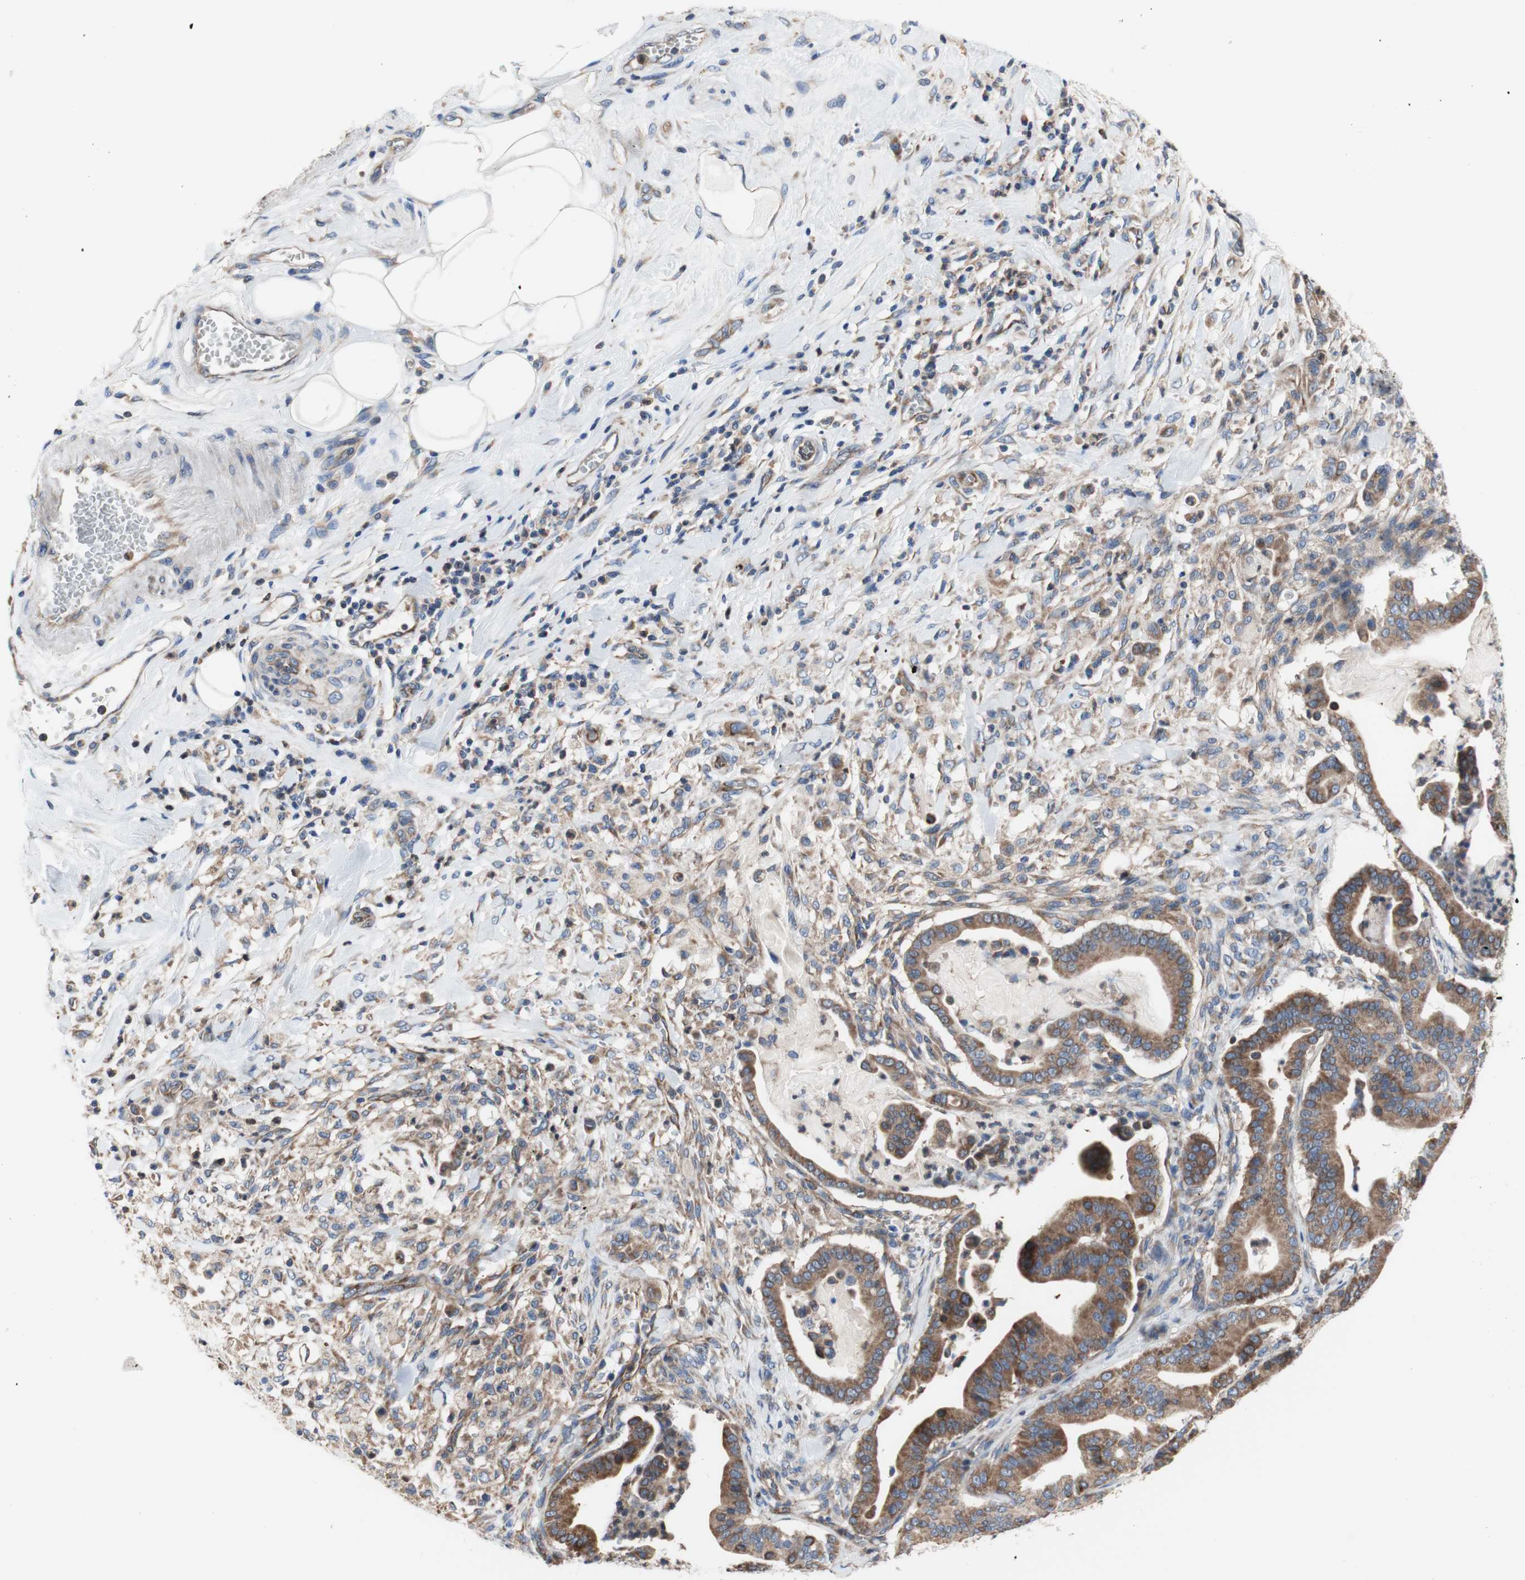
{"staining": {"intensity": "moderate", "quantity": ">75%", "location": "cytoplasmic/membranous"}, "tissue": "pancreatic cancer", "cell_type": "Tumor cells", "image_type": "cancer", "snomed": [{"axis": "morphology", "description": "Adenocarcinoma, NOS"}, {"axis": "topography", "description": "Pancreas"}], "caption": "IHC of adenocarcinoma (pancreatic) exhibits medium levels of moderate cytoplasmic/membranous expression in about >75% of tumor cells.", "gene": "FMR1", "patient": {"sex": "male", "age": 63}}